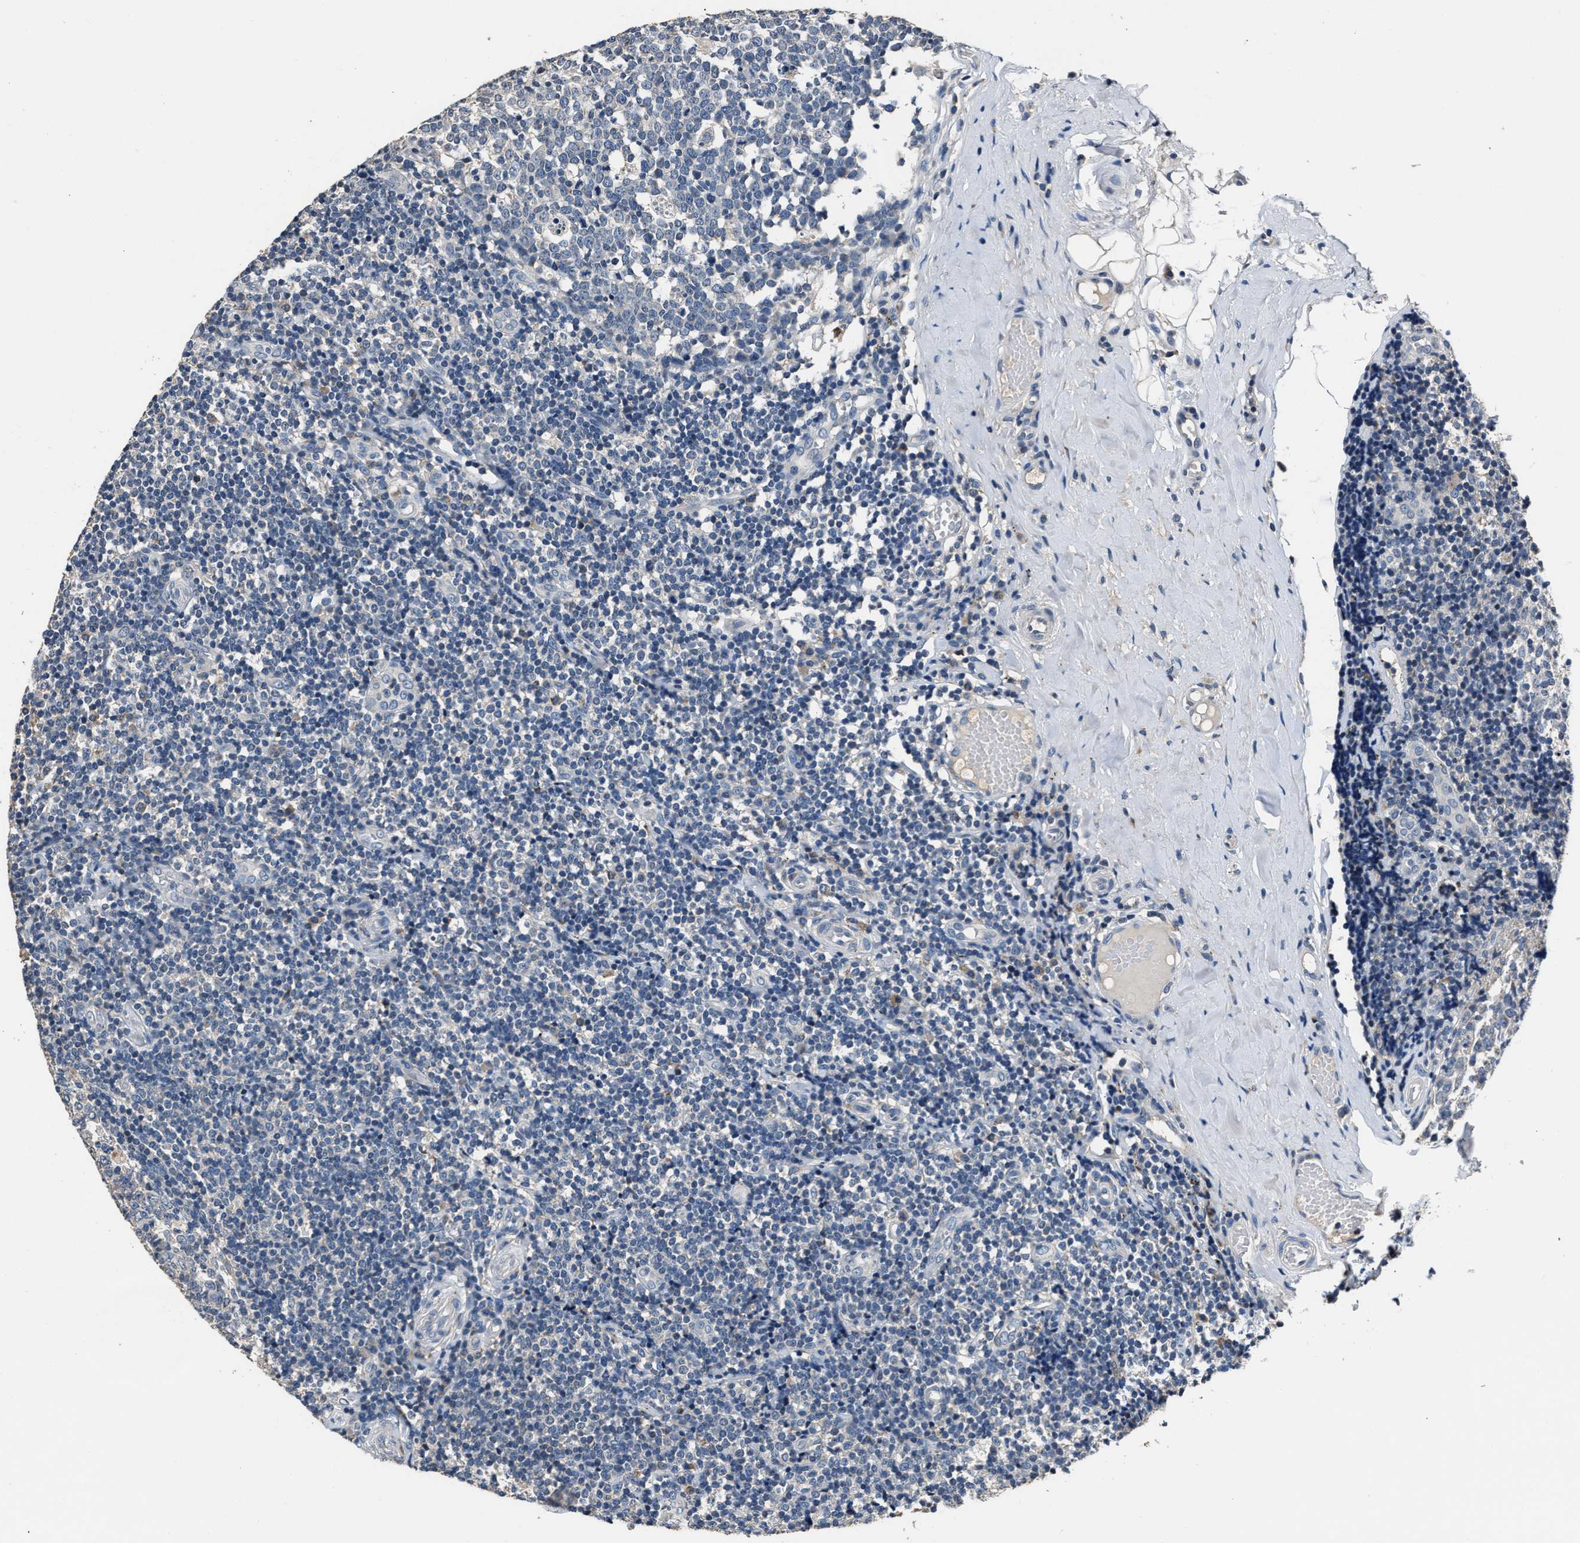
{"staining": {"intensity": "negative", "quantity": "none", "location": "none"}, "tissue": "tonsil", "cell_type": "Germinal center cells", "image_type": "normal", "snomed": [{"axis": "morphology", "description": "Normal tissue, NOS"}, {"axis": "topography", "description": "Tonsil"}], "caption": "Image shows no significant protein expression in germinal center cells of normal tonsil.", "gene": "DNAJC24", "patient": {"sex": "female", "age": 19}}